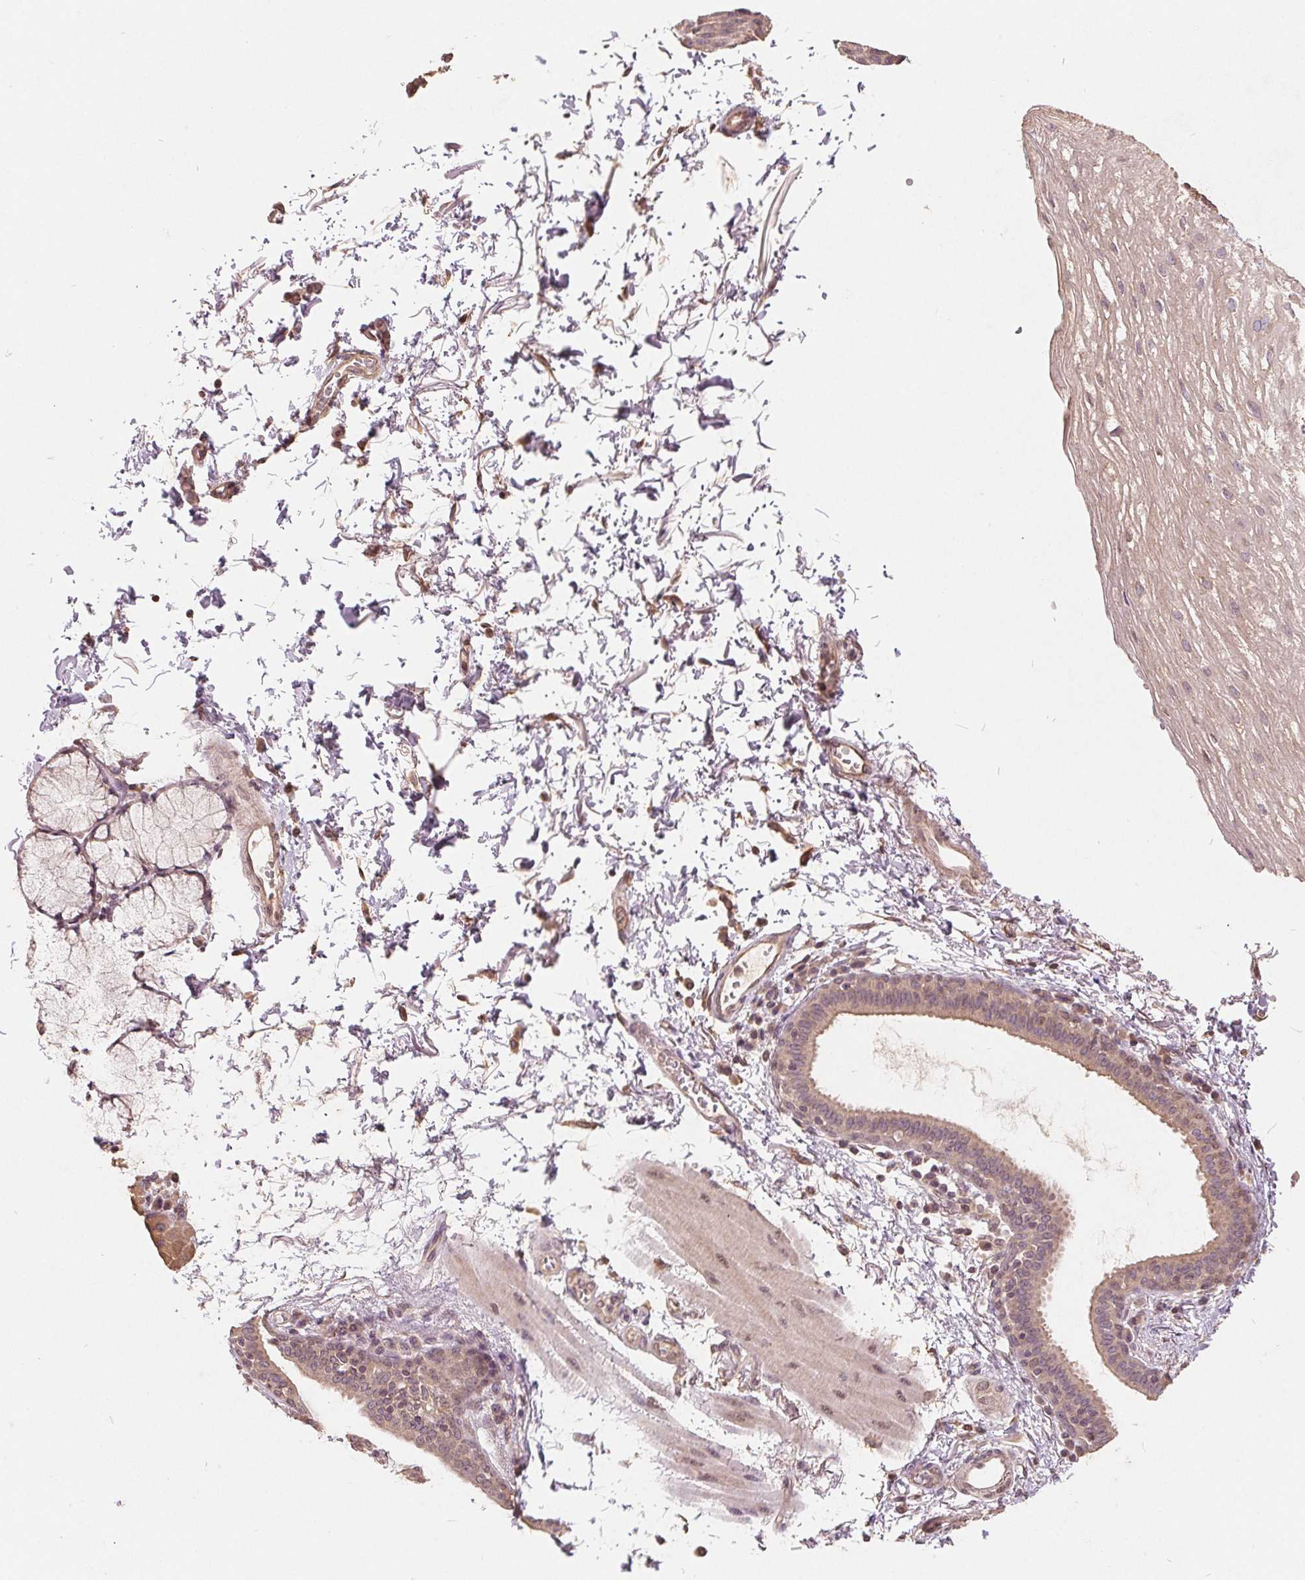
{"staining": {"intensity": "weak", "quantity": "<25%", "location": "cytoplasmic/membranous"}, "tissue": "esophagus", "cell_type": "Squamous epithelial cells", "image_type": "normal", "snomed": [{"axis": "morphology", "description": "Normal tissue, NOS"}, {"axis": "topography", "description": "Esophagus"}], "caption": "Immunohistochemistry (IHC) micrograph of normal human esophagus stained for a protein (brown), which displays no expression in squamous epithelial cells. (DAB IHC, high magnification).", "gene": "CDIPT", "patient": {"sex": "female", "age": 81}}